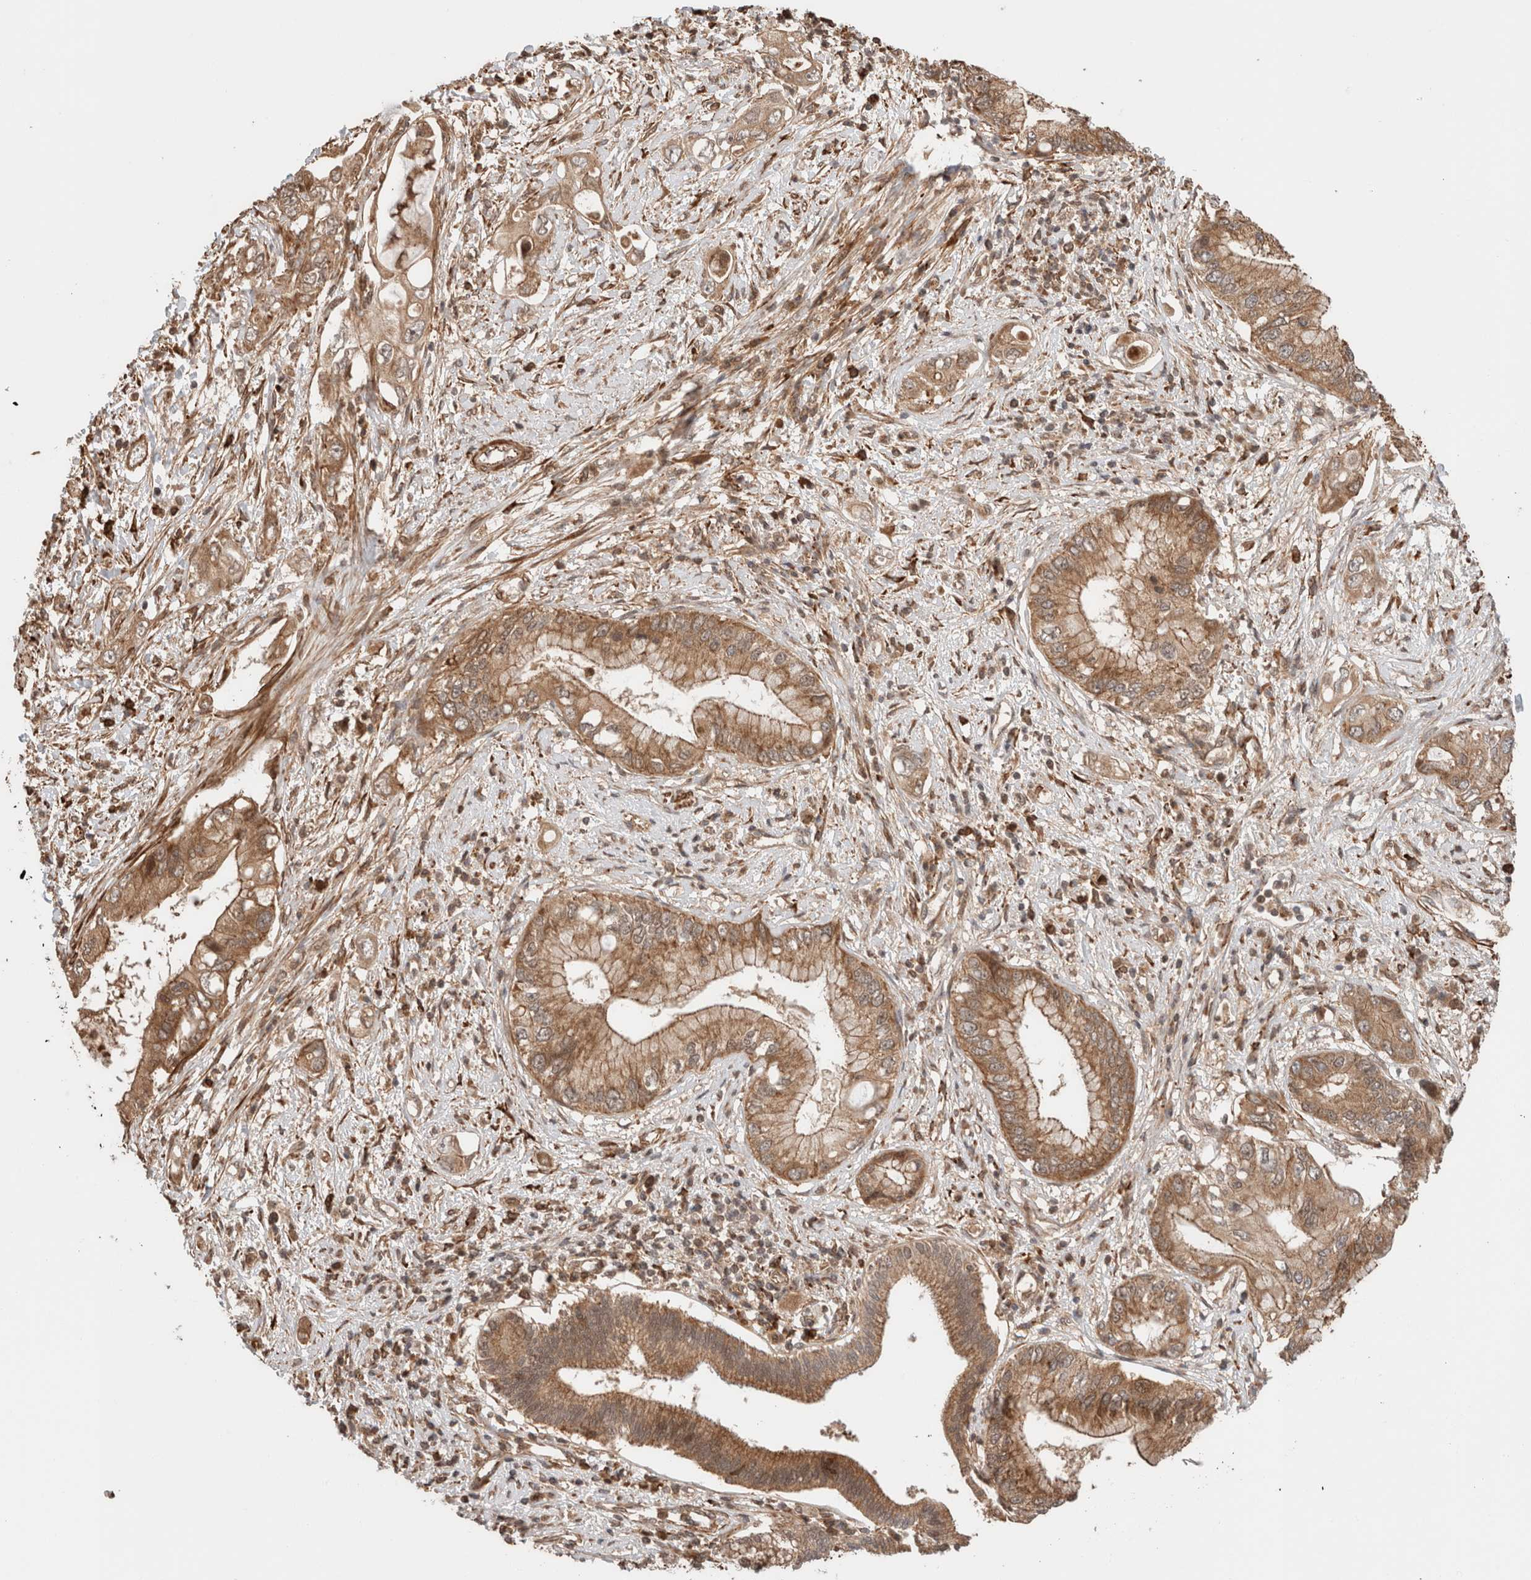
{"staining": {"intensity": "moderate", "quantity": ">75%", "location": "cytoplasmic/membranous"}, "tissue": "pancreatic cancer", "cell_type": "Tumor cells", "image_type": "cancer", "snomed": [{"axis": "morphology", "description": "Inflammation, NOS"}, {"axis": "morphology", "description": "Adenocarcinoma, NOS"}, {"axis": "topography", "description": "Pancreas"}], "caption": "Protein expression analysis of pancreatic adenocarcinoma shows moderate cytoplasmic/membranous staining in approximately >75% of tumor cells.", "gene": "ZNF649", "patient": {"sex": "female", "age": 56}}